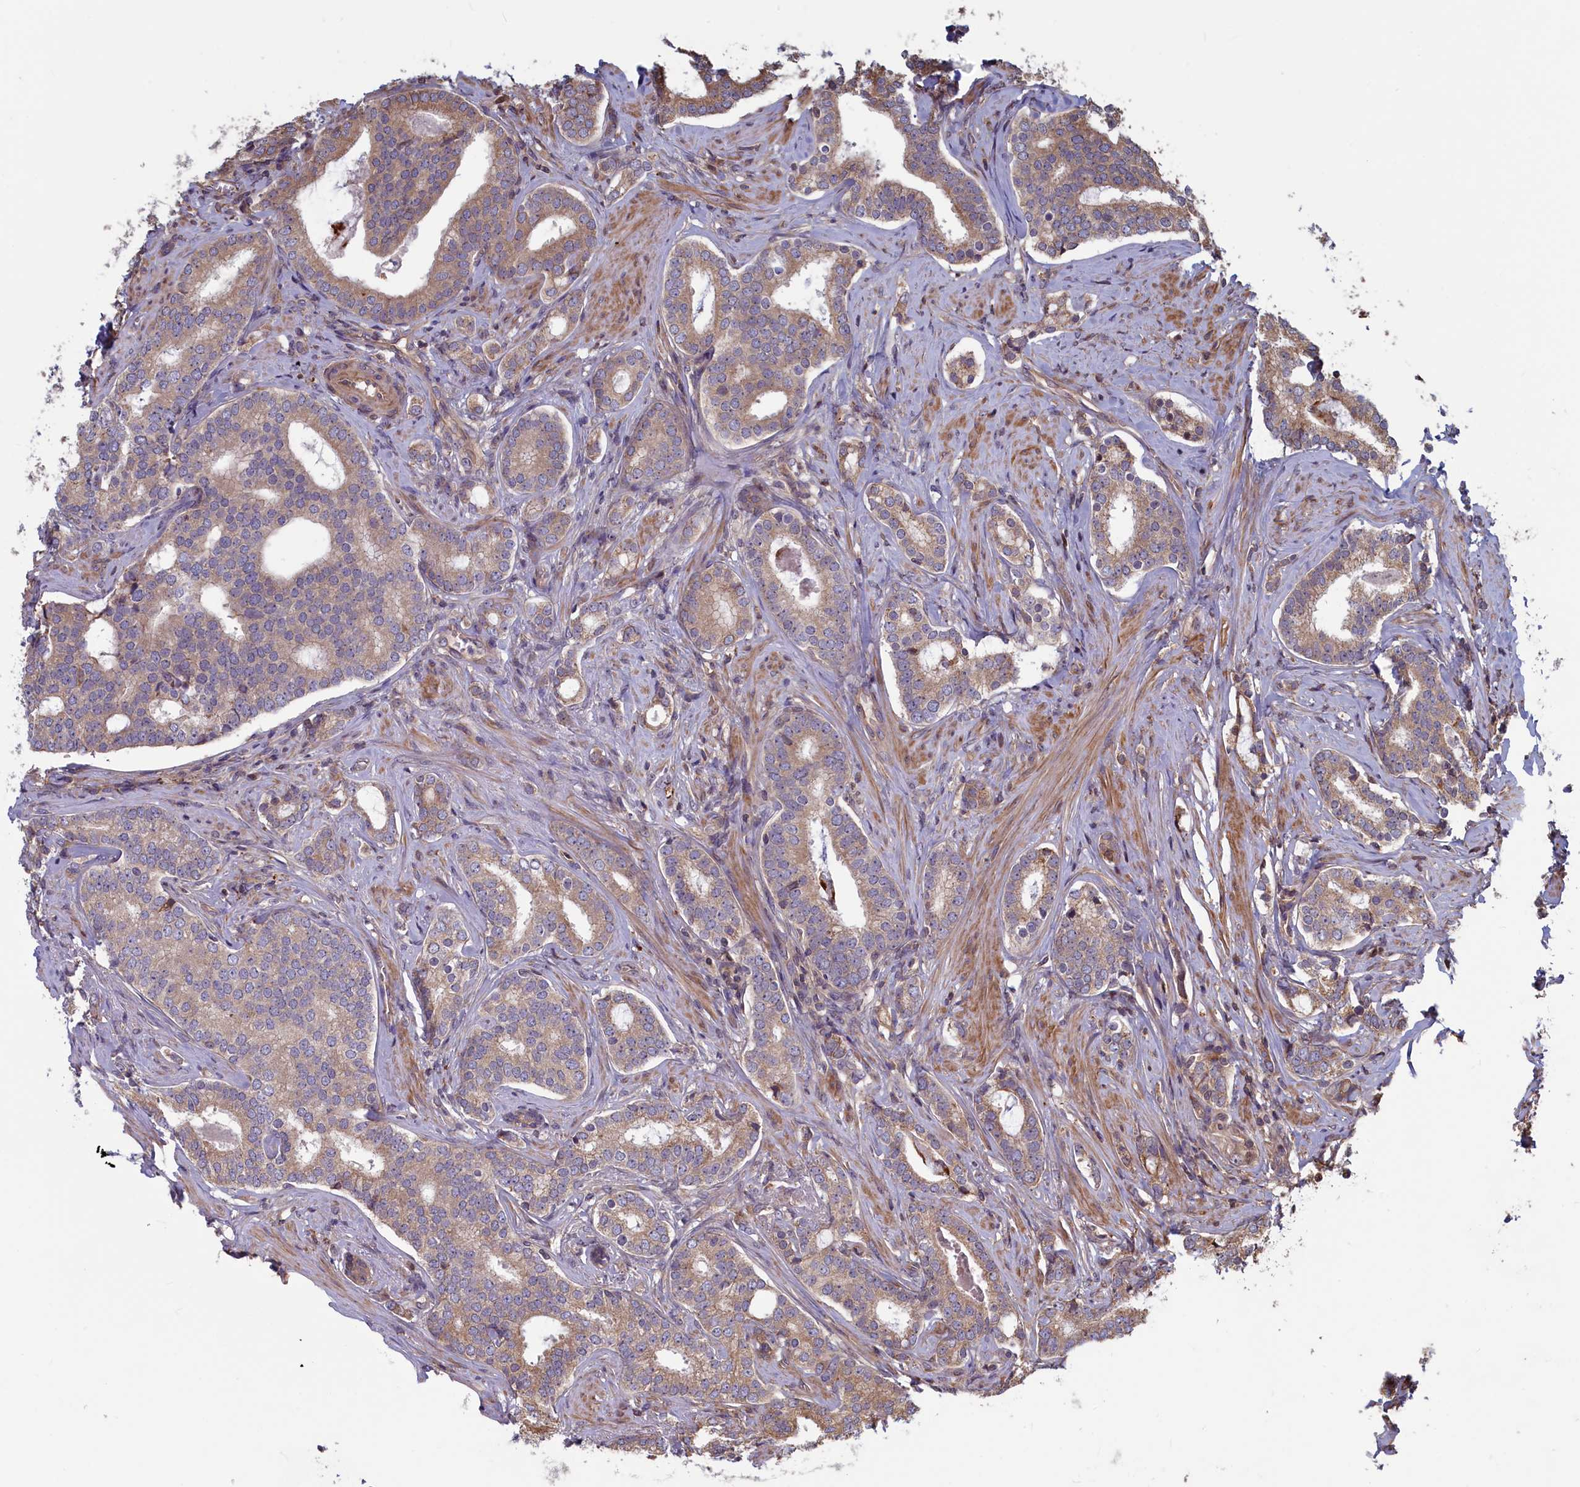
{"staining": {"intensity": "weak", "quantity": ">75%", "location": "cytoplasmic/membranous"}, "tissue": "prostate cancer", "cell_type": "Tumor cells", "image_type": "cancer", "snomed": [{"axis": "morphology", "description": "Adenocarcinoma, High grade"}, {"axis": "topography", "description": "Prostate"}], "caption": "The immunohistochemical stain highlights weak cytoplasmic/membranous expression in tumor cells of prostate adenocarcinoma (high-grade) tissue.", "gene": "RILPL1", "patient": {"sex": "male", "age": 63}}